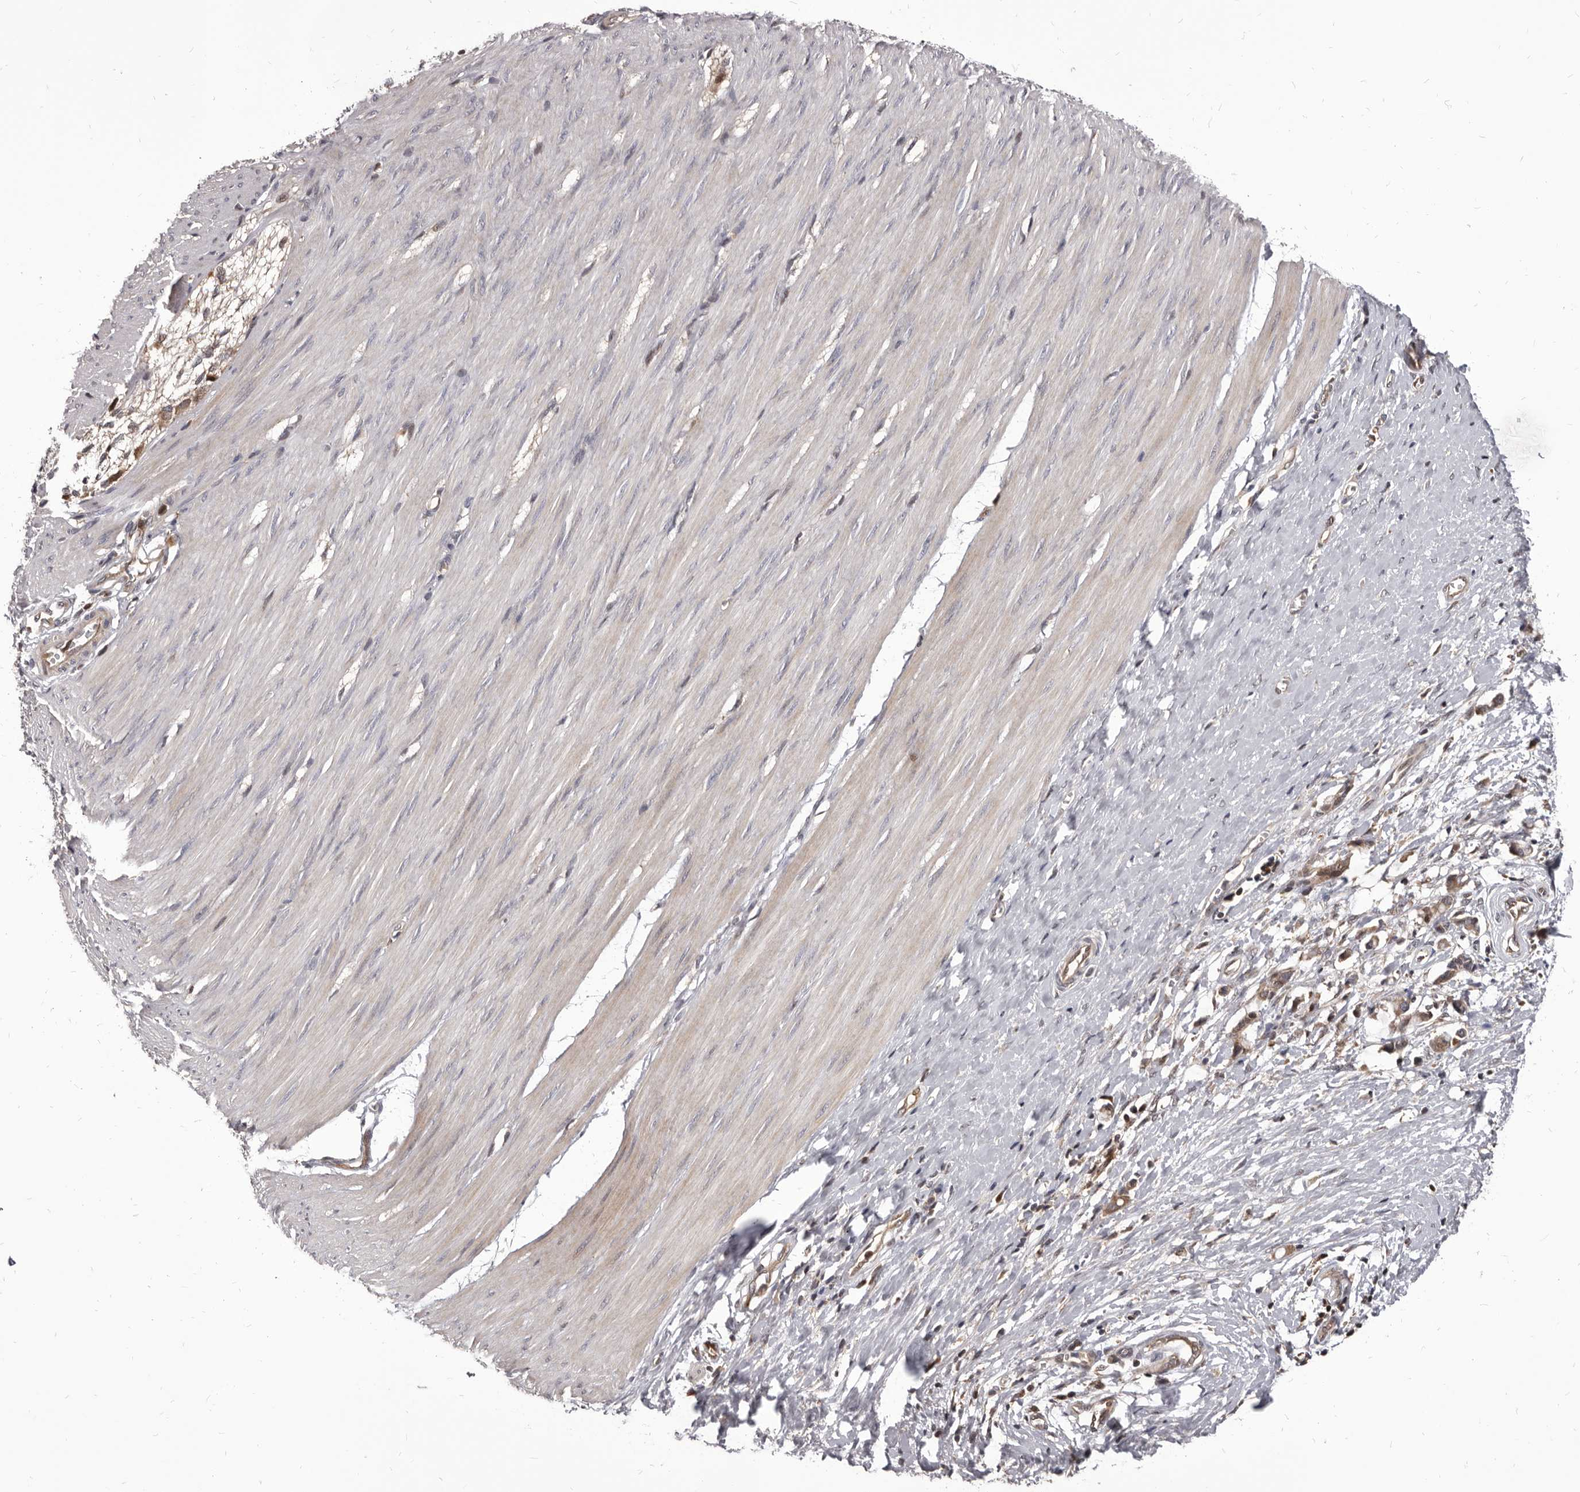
{"staining": {"intensity": "weak", "quantity": "25%-75%", "location": "cytoplasmic/membranous"}, "tissue": "smooth muscle", "cell_type": "Smooth muscle cells", "image_type": "normal", "snomed": [{"axis": "morphology", "description": "Normal tissue, NOS"}, {"axis": "morphology", "description": "Adenocarcinoma, NOS"}, {"axis": "topography", "description": "Colon"}, {"axis": "topography", "description": "Peripheral nerve tissue"}], "caption": "The photomicrograph exhibits staining of normal smooth muscle, revealing weak cytoplasmic/membranous protein staining (brown color) within smooth muscle cells.", "gene": "MAP3K14", "patient": {"sex": "male", "age": 14}}